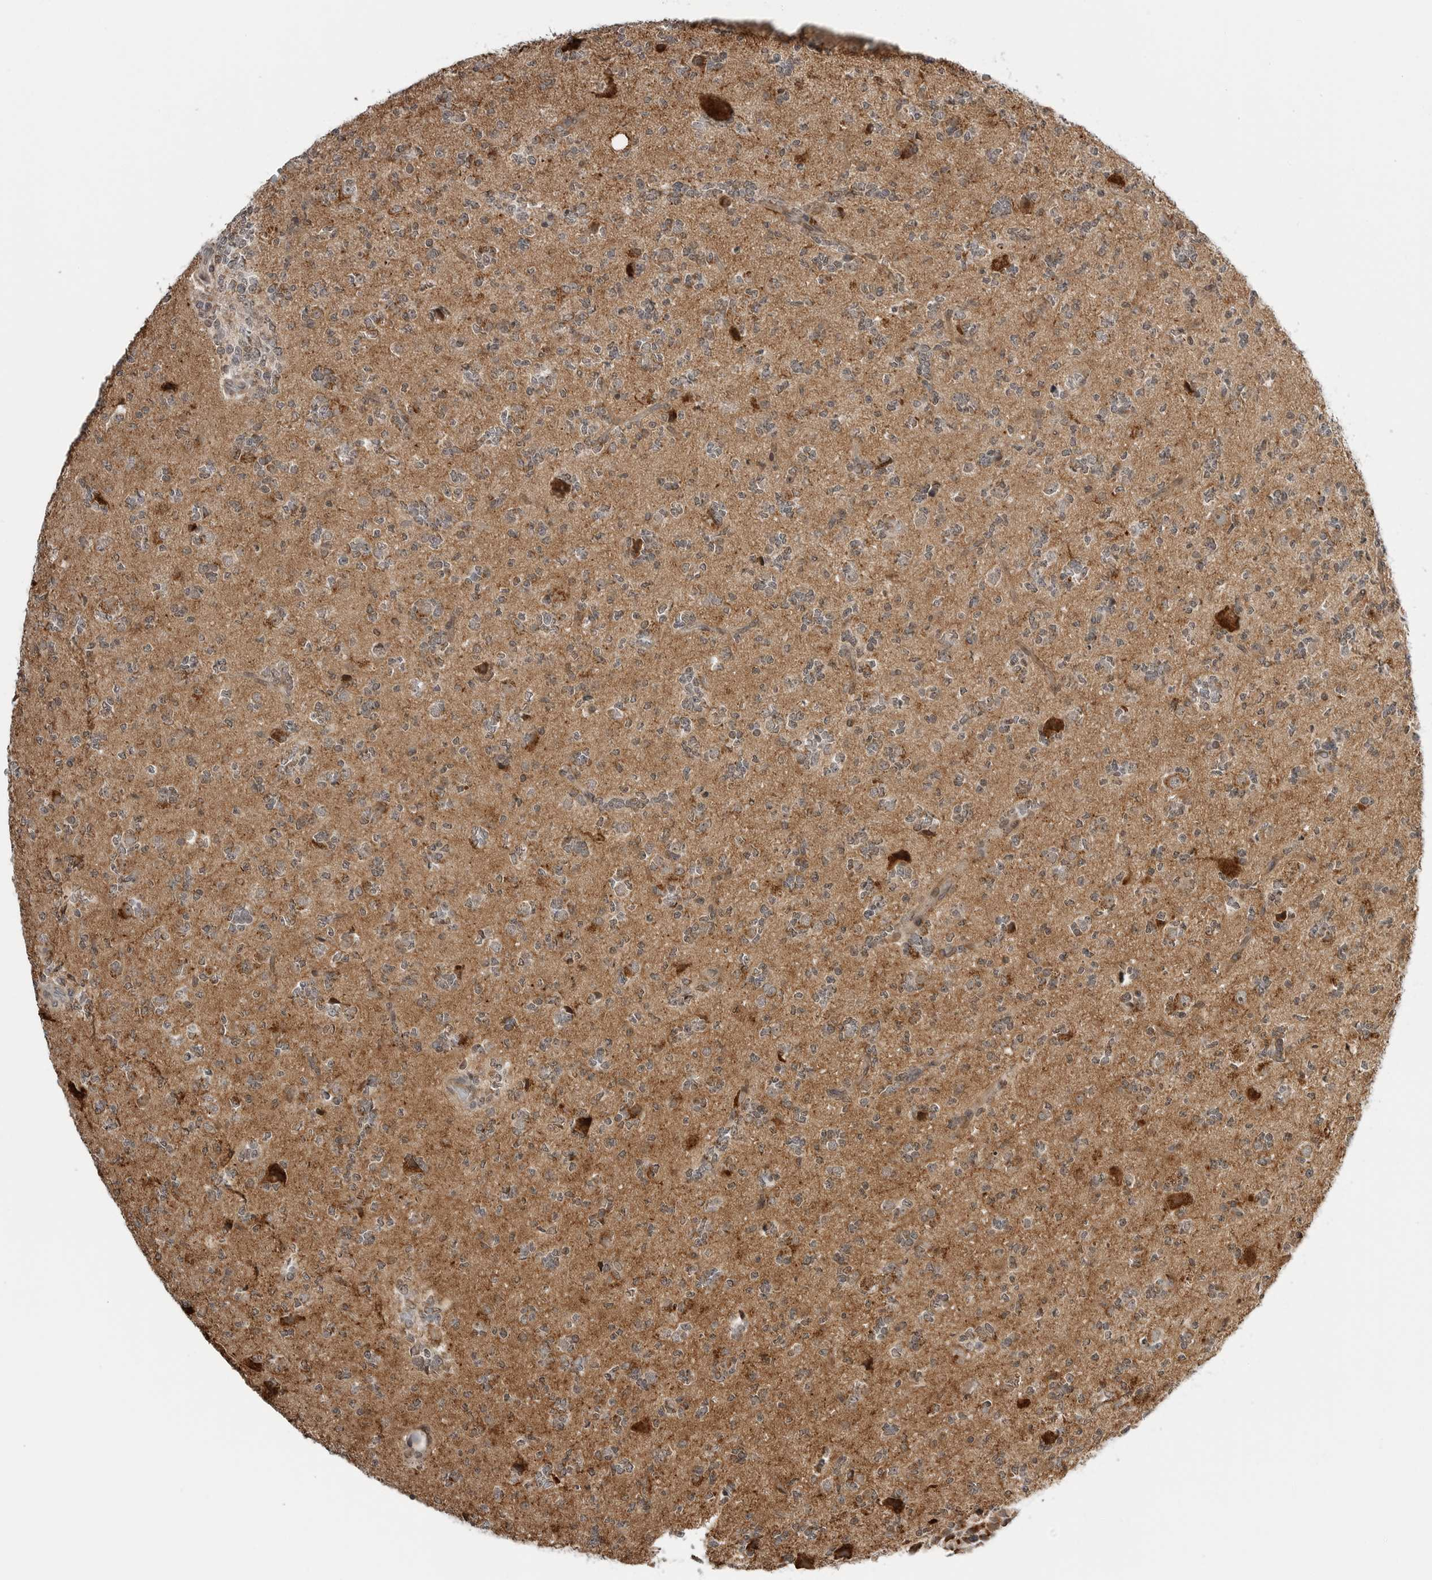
{"staining": {"intensity": "moderate", "quantity": "<25%", "location": "cytoplasmic/membranous"}, "tissue": "glioma", "cell_type": "Tumor cells", "image_type": "cancer", "snomed": [{"axis": "morphology", "description": "Glioma, malignant, High grade"}, {"axis": "topography", "description": "Brain"}], "caption": "Immunohistochemical staining of human glioma displays moderate cytoplasmic/membranous protein staining in approximately <25% of tumor cells.", "gene": "PEX2", "patient": {"sex": "female", "age": 62}}